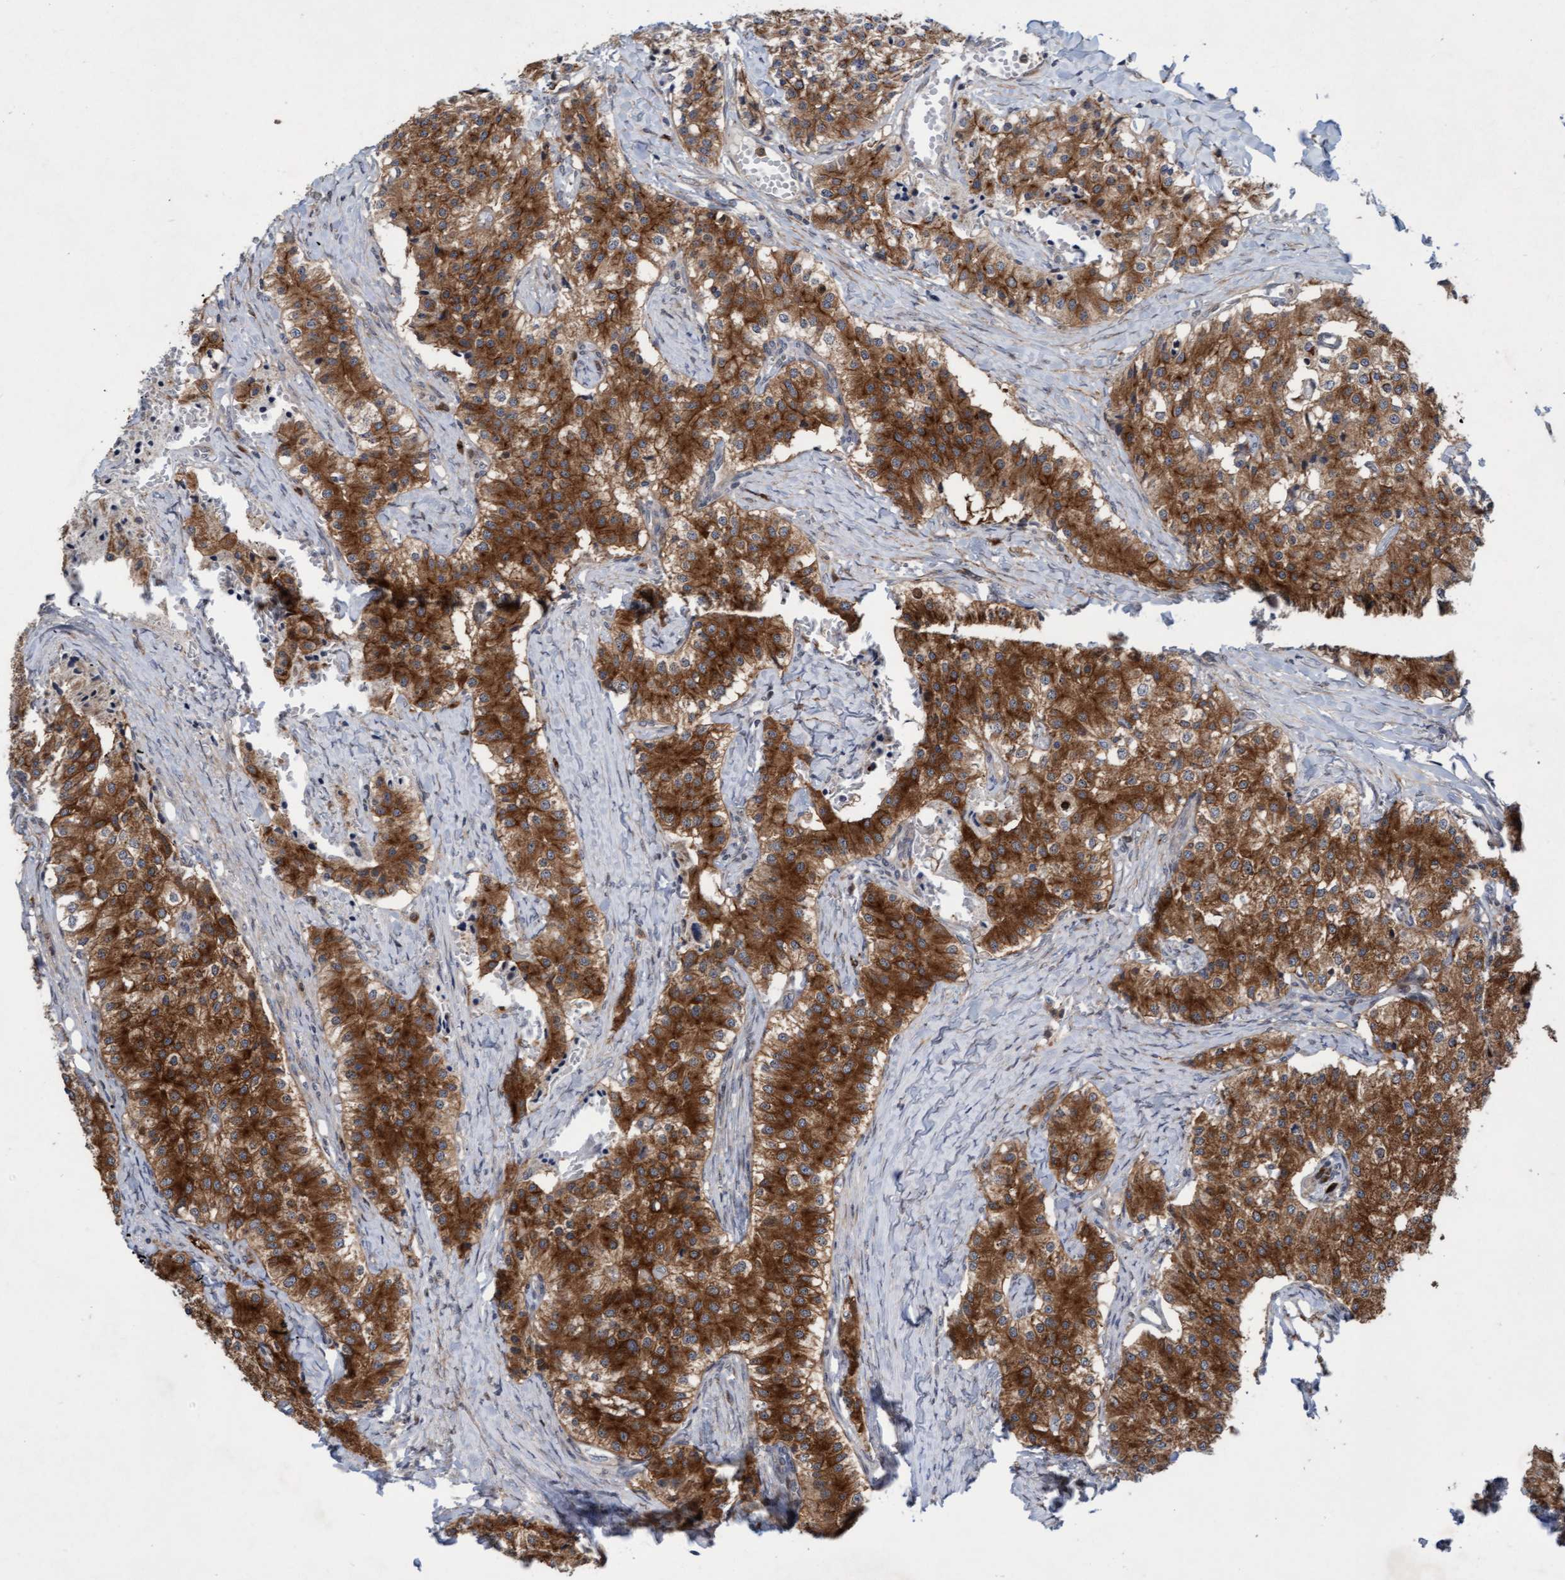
{"staining": {"intensity": "moderate", "quantity": ">75%", "location": "cytoplasmic/membranous"}, "tissue": "carcinoid", "cell_type": "Tumor cells", "image_type": "cancer", "snomed": [{"axis": "morphology", "description": "Carcinoid, malignant, NOS"}, {"axis": "topography", "description": "Colon"}], "caption": "Protein expression analysis of human carcinoid (malignant) reveals moderate cytoplasmic/membranous staining in about >75% of tumor cells.", "gene": "RAP1GAP2", "patient": {"sex": "female", "age": 52}}